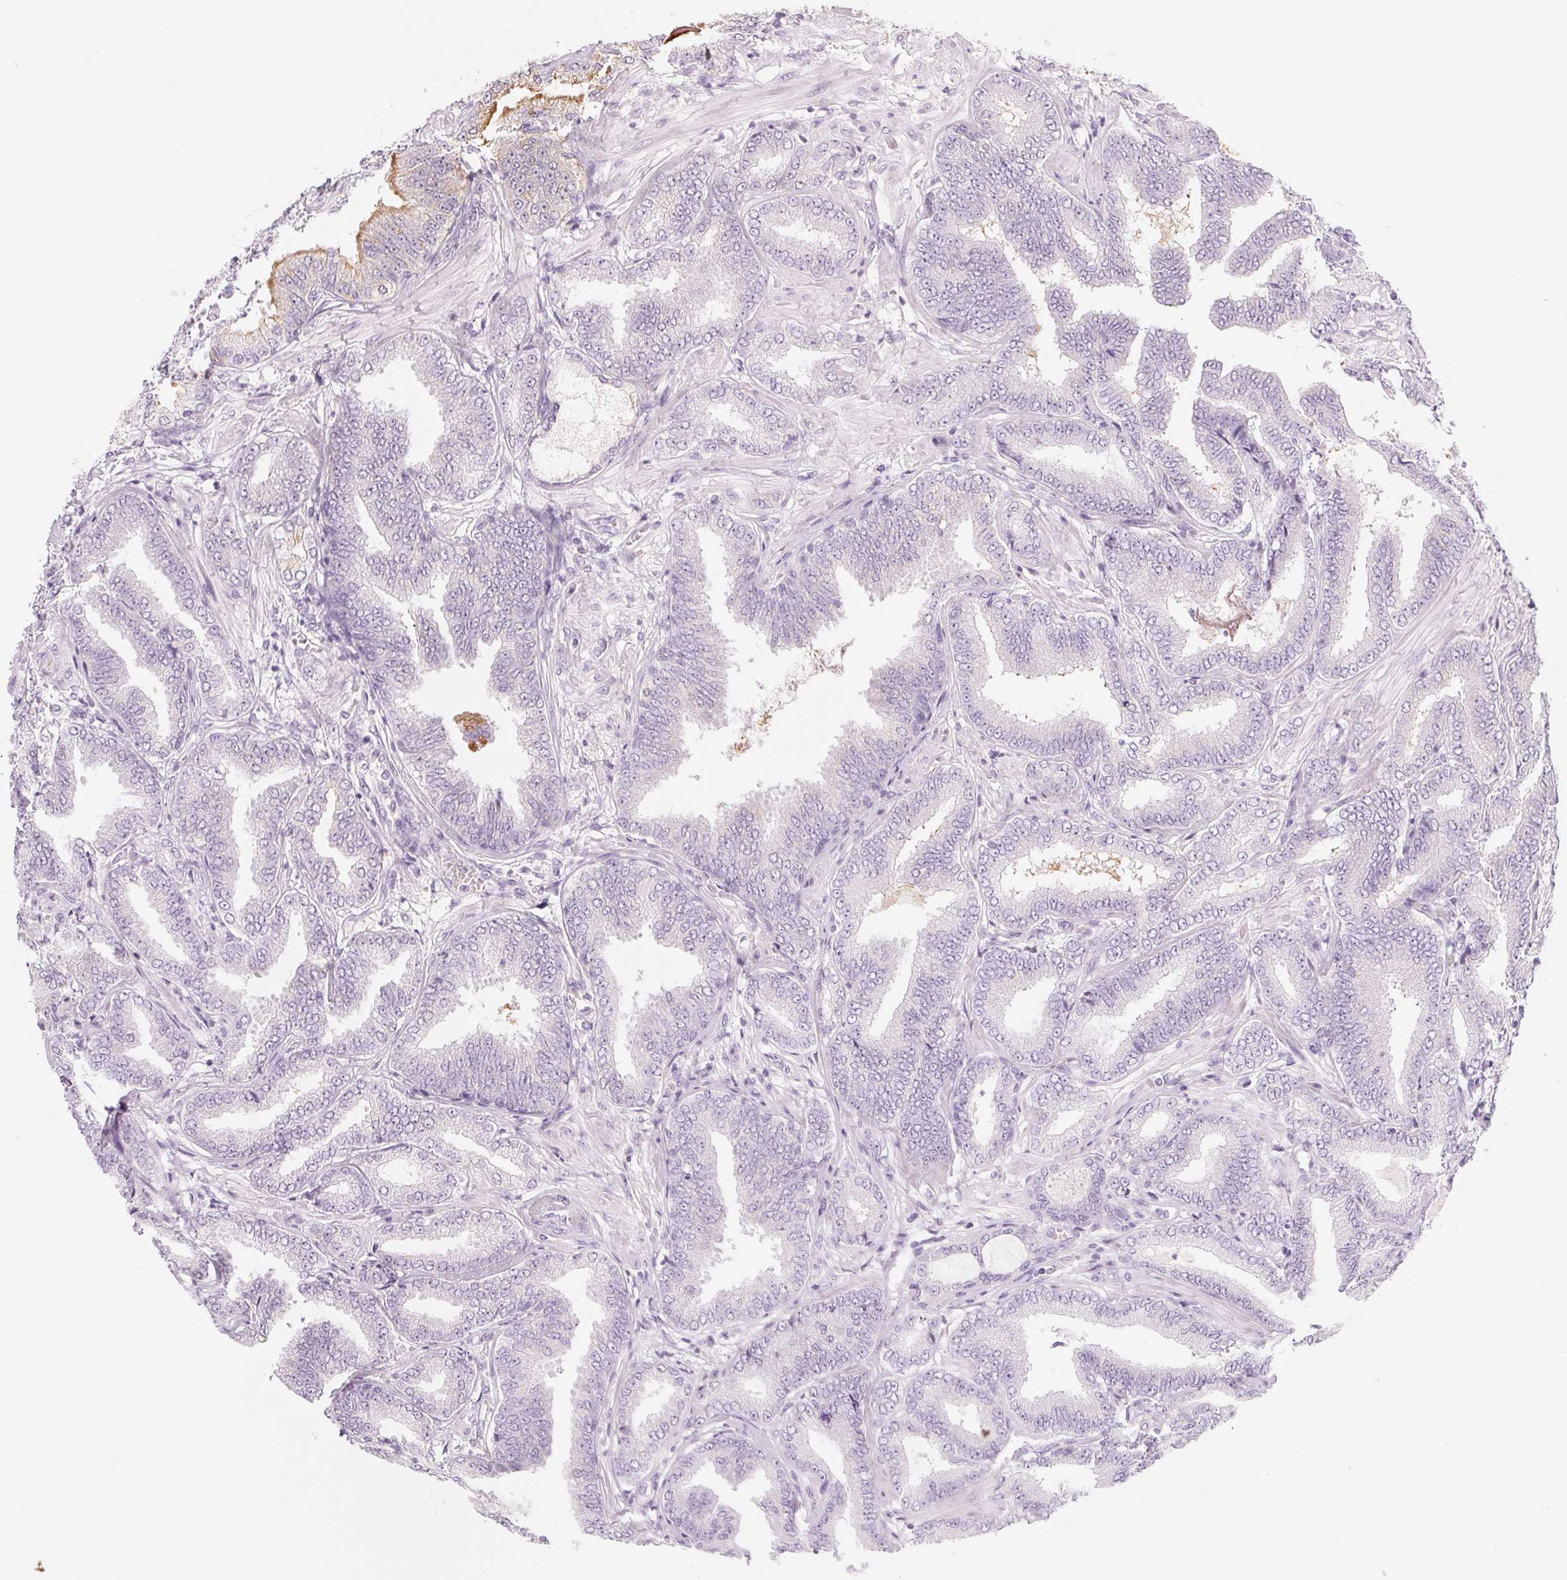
{"staining": {"intensity": "weak", "quantity": "<25%", "location": "cytoplasmic/membranous"}, "tissue": "prostate cancer", "cell_type": "Tumor cells", "image_type": "cancer", "snomed": [{"axis": "morphology", "description": "Adenocarcinoma, Low grade"}, {"axis": "topography", "description": "Prostate"}], "caption": "A high-resolution image shows IHC staining of adenocarcinoma (low-grade) (prostate), which exhibits no significant expression in tumor cells.", "gene": "POU1F1", "patient": {"sex": "male", "age": 55}}